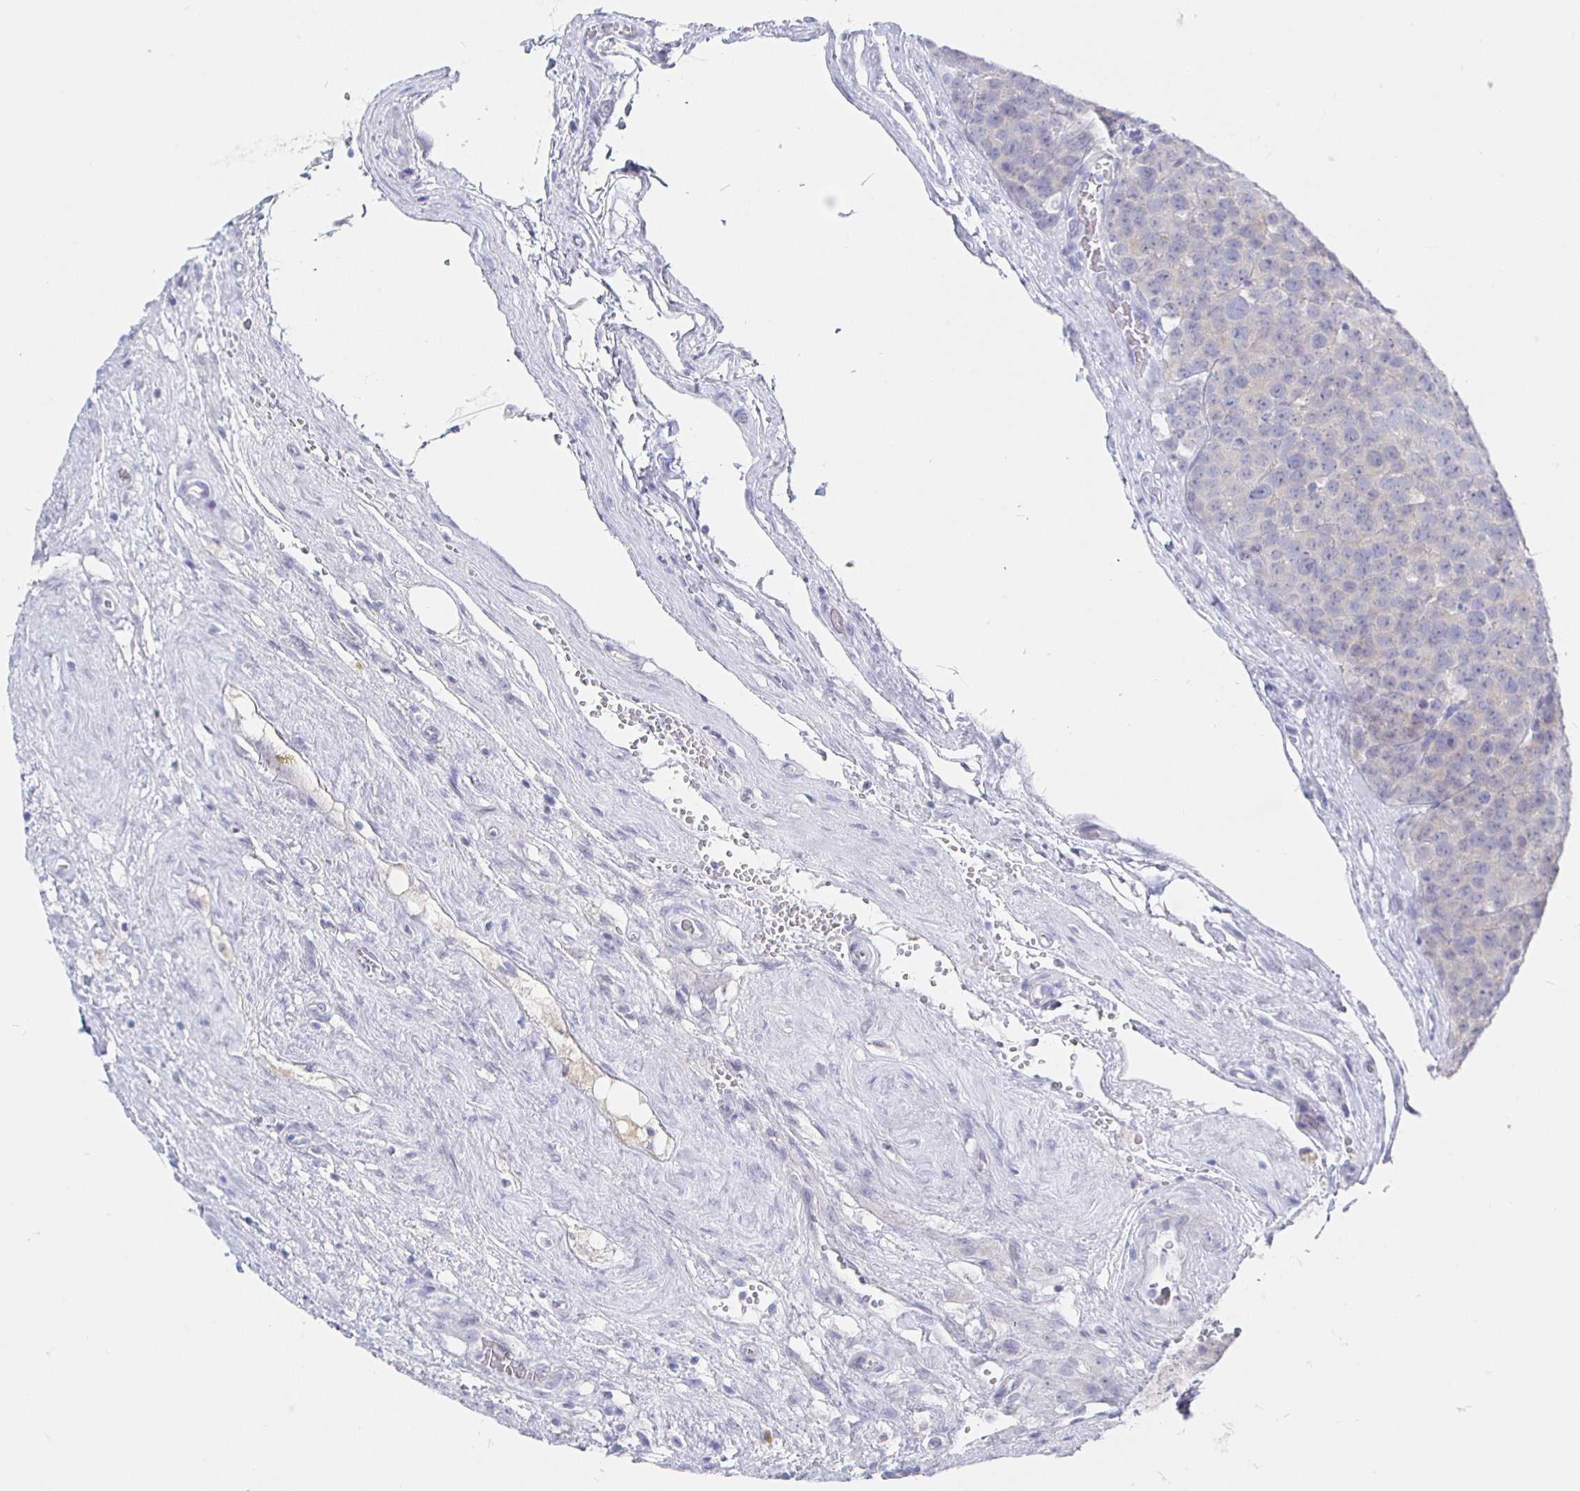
{"staining": {"intensity": "negative", "quantity": "none", "location": "none"}, "tissue": "testis cancer", "cell_type": "Tumor cells", "image_type": "cancer", "snomed": [{"axis": "morphology", "description": "Seminoma, NOS"}, {"axis": "topography", "description": "Testis"}], "caption": "A photomicrograph of human testis cancer is negative for staining in tumor cells. (DAB (3,3'-diaminobenzidine) IHC with hematoxylin counter stain).", "gene": "LRRC23", "patient": {"sex": "male", "age": 71}}